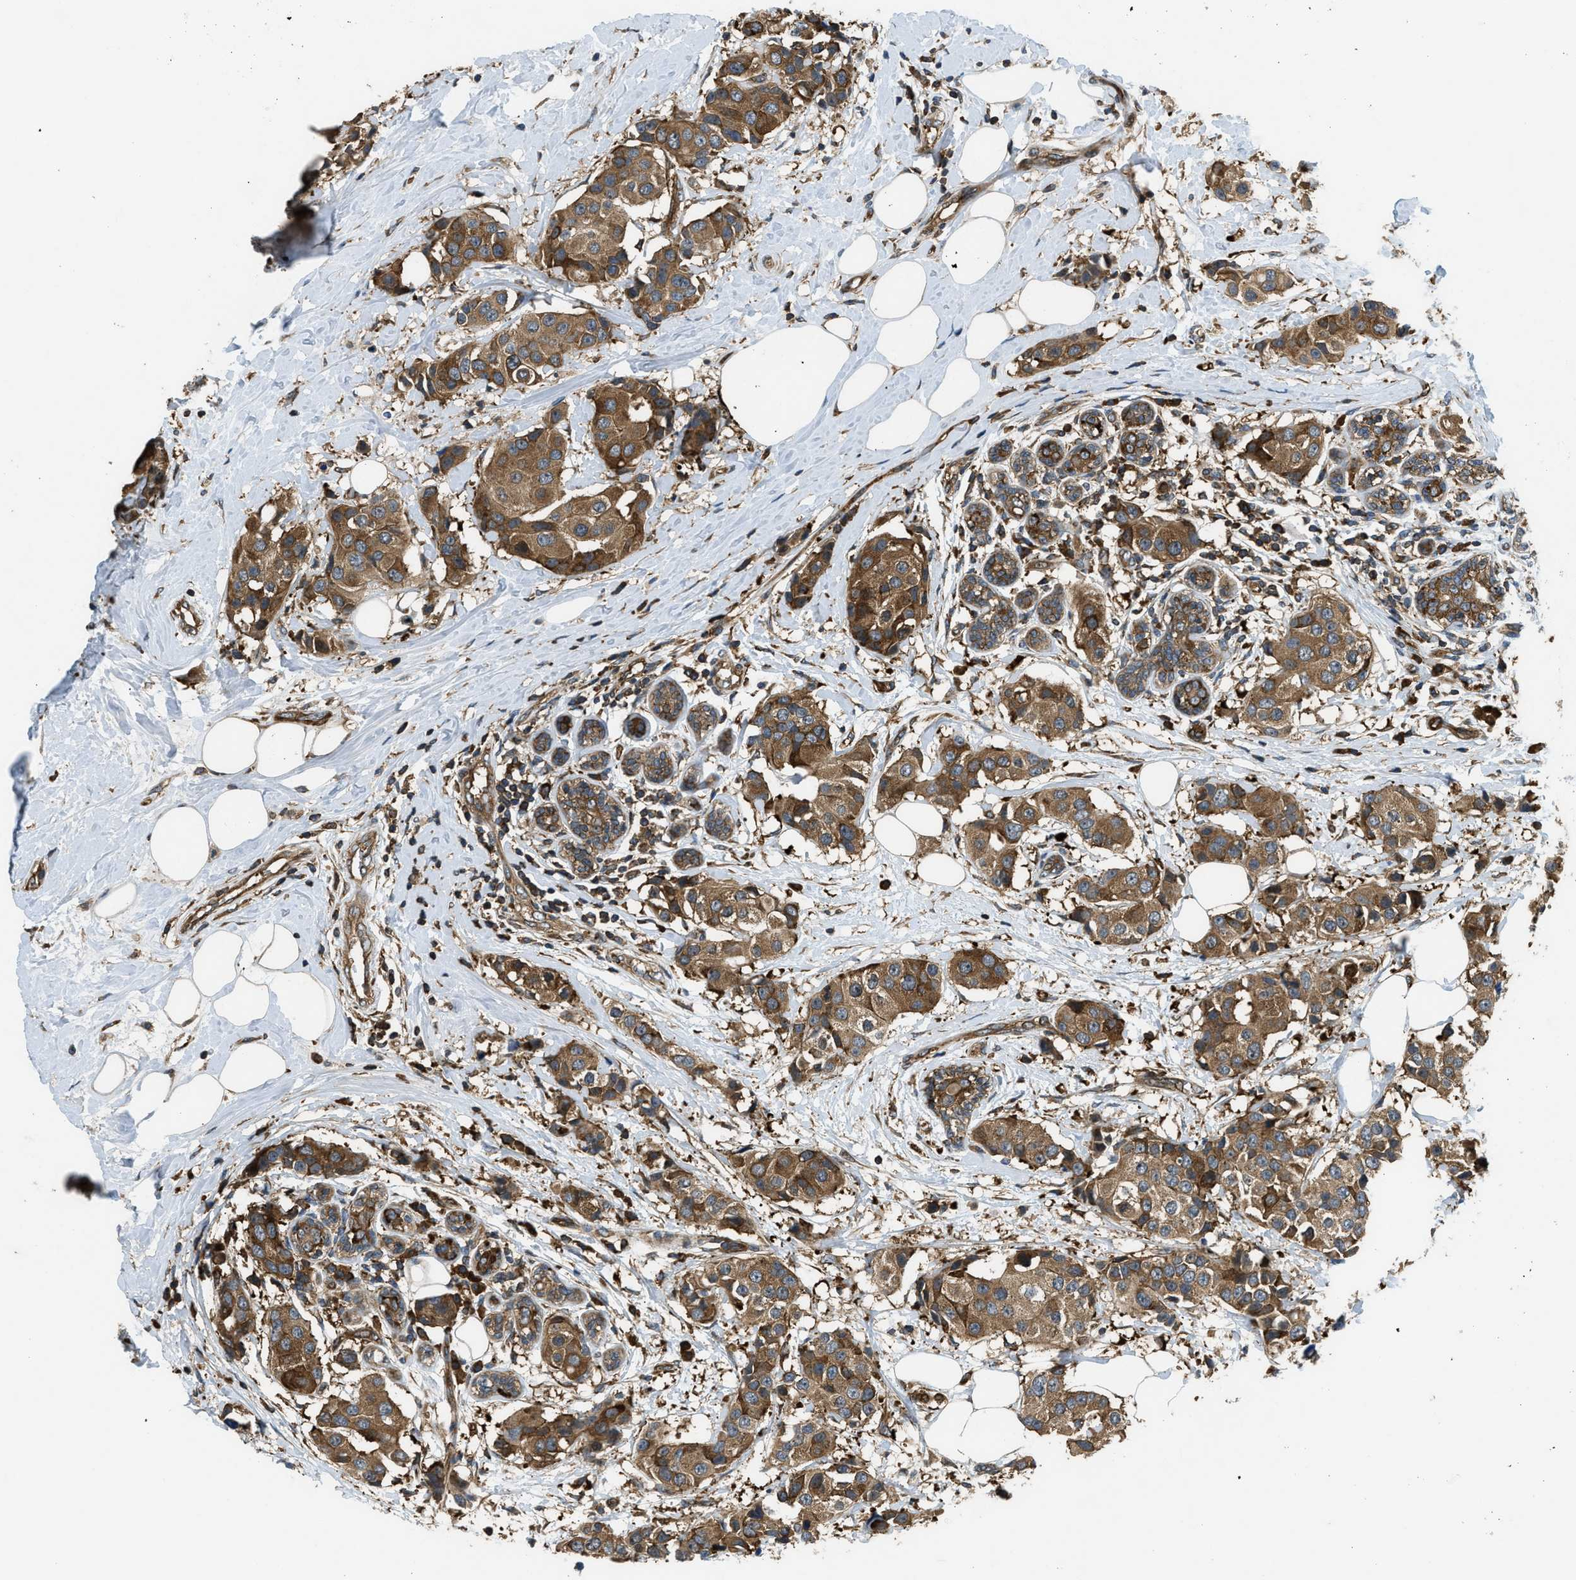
{"staining": {"intensity": "moderate", "quantity": ">75%", "location": "cytoplasmic/membranous"}, "tissue": "breast cancer", "cell_type": "Tumor cells", "image_type": "cancer", "snomed": [{"axis": "morphology", "description": "Normal tissue, NOS"}, {"axis": "morphology", "description": "Duct carcinoma"}, {"axis": "topography", "description": "Breast"}], "caption": "A micrograph of human breast cancer (infiltrating ductal carcinoma) stained for a protein exhibits moderate cytoplasmic/membranous brown staining in tumor cells. (IHC, brightfield microscopy, high magnification).", "gene": "RASGRF2", "patient": {"sex": "female", "age": 39}}